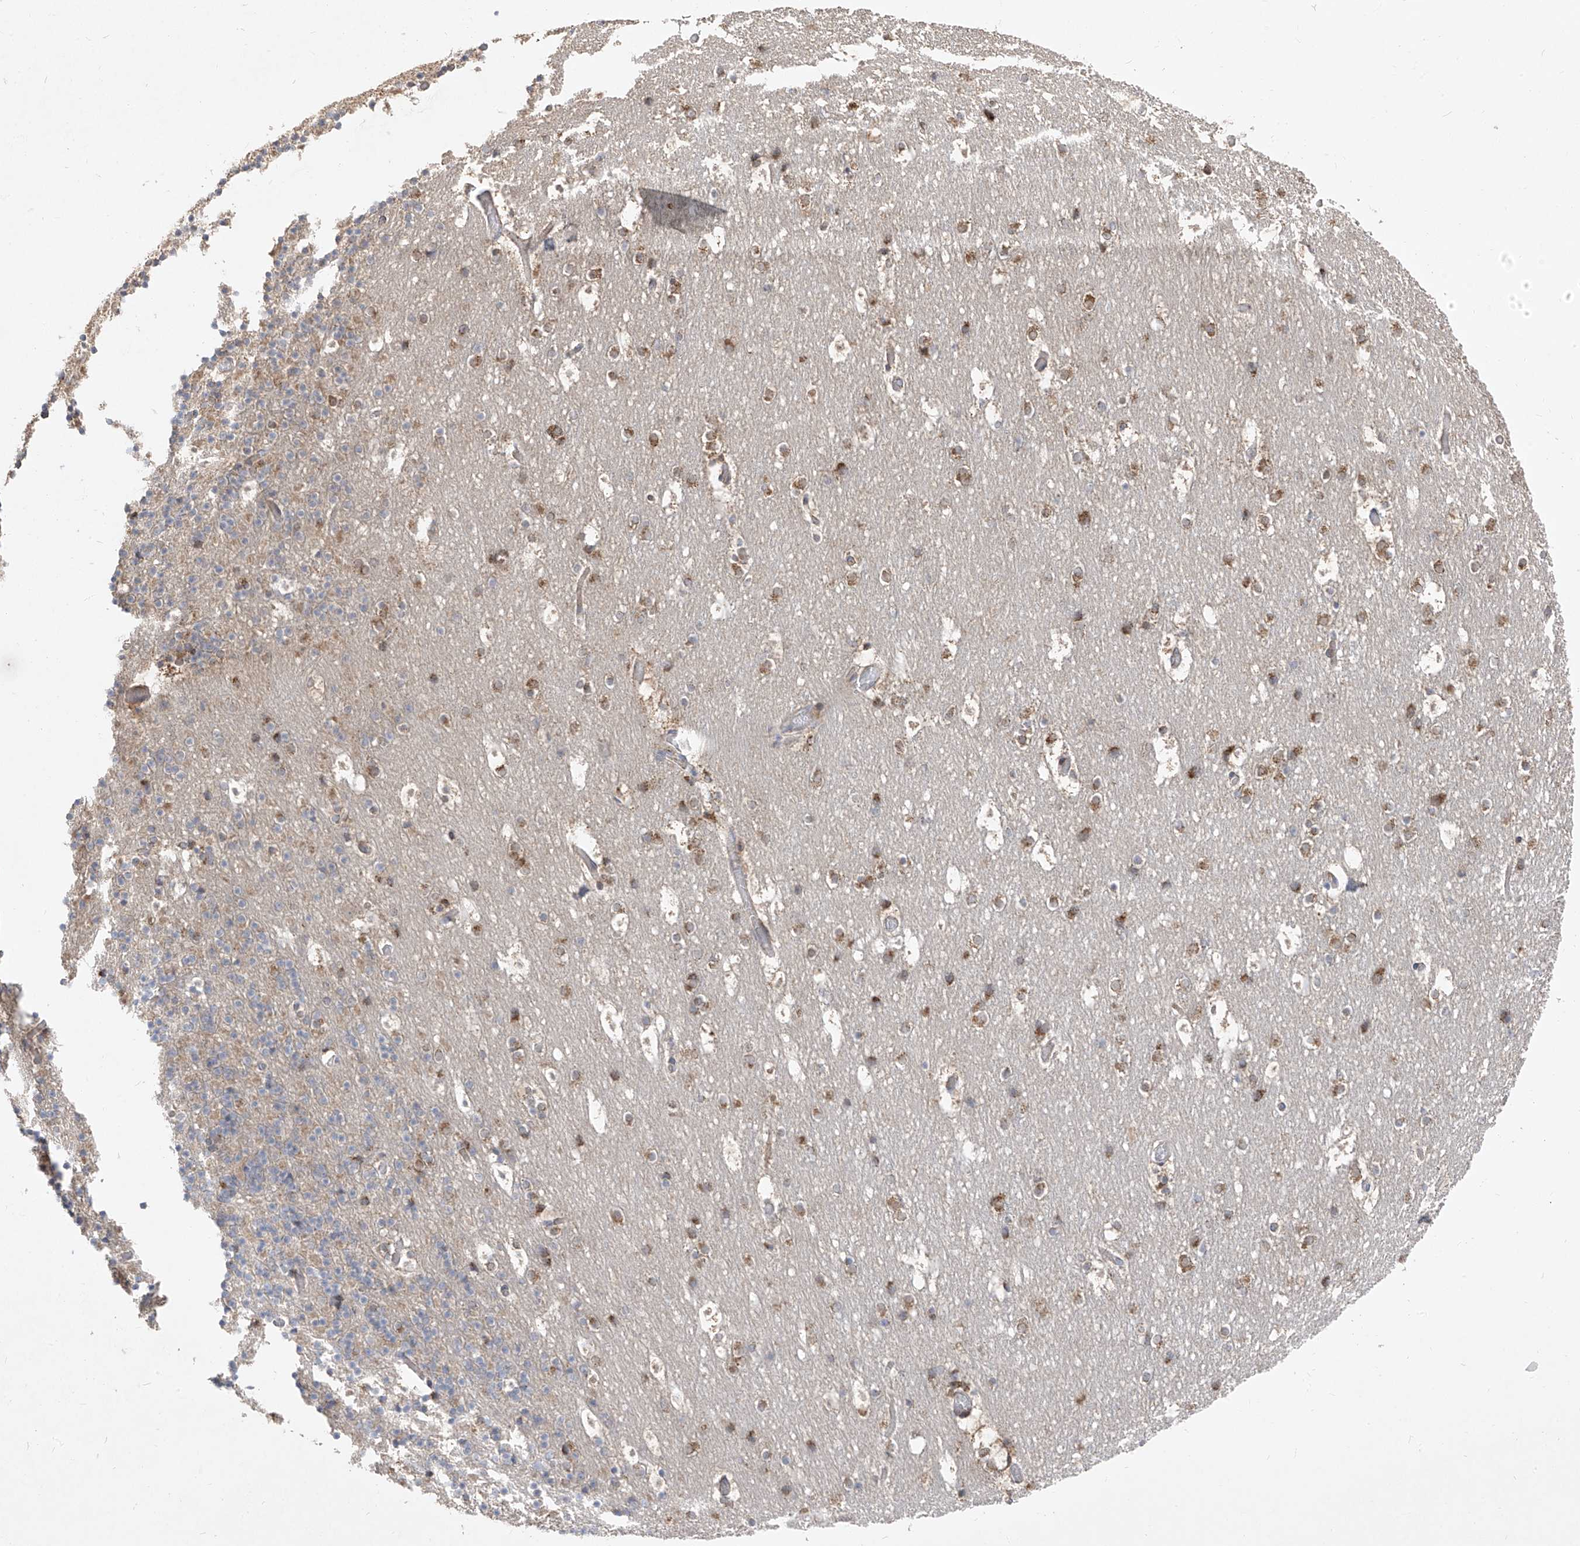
{"staining": {"intensity": "moderate", "quantity": "25%-75%", "location": "cytoplasmic/membranous"}, "tissue": "cerebellum", "cell_type": "Cells in granular layer", "image_type": "normal", "snomed": [{"axis": "morphology", "description": "Normal tissue, NOS"}, {"axis": "topography", "description": "Cerebellum"}], "caption": "High-power microscopy captured an IHC image of normal cerebellum, revealing moderate cytoplasmic/membranous staining in approximately 25%-75% of cells in granular layer. (DAB (3,3'-diaminobenzidine) = brown stain, brightfield microscopy at high magnification).", "gene": "ABCD3", "patient": {"sex": "male", "age": 57}}